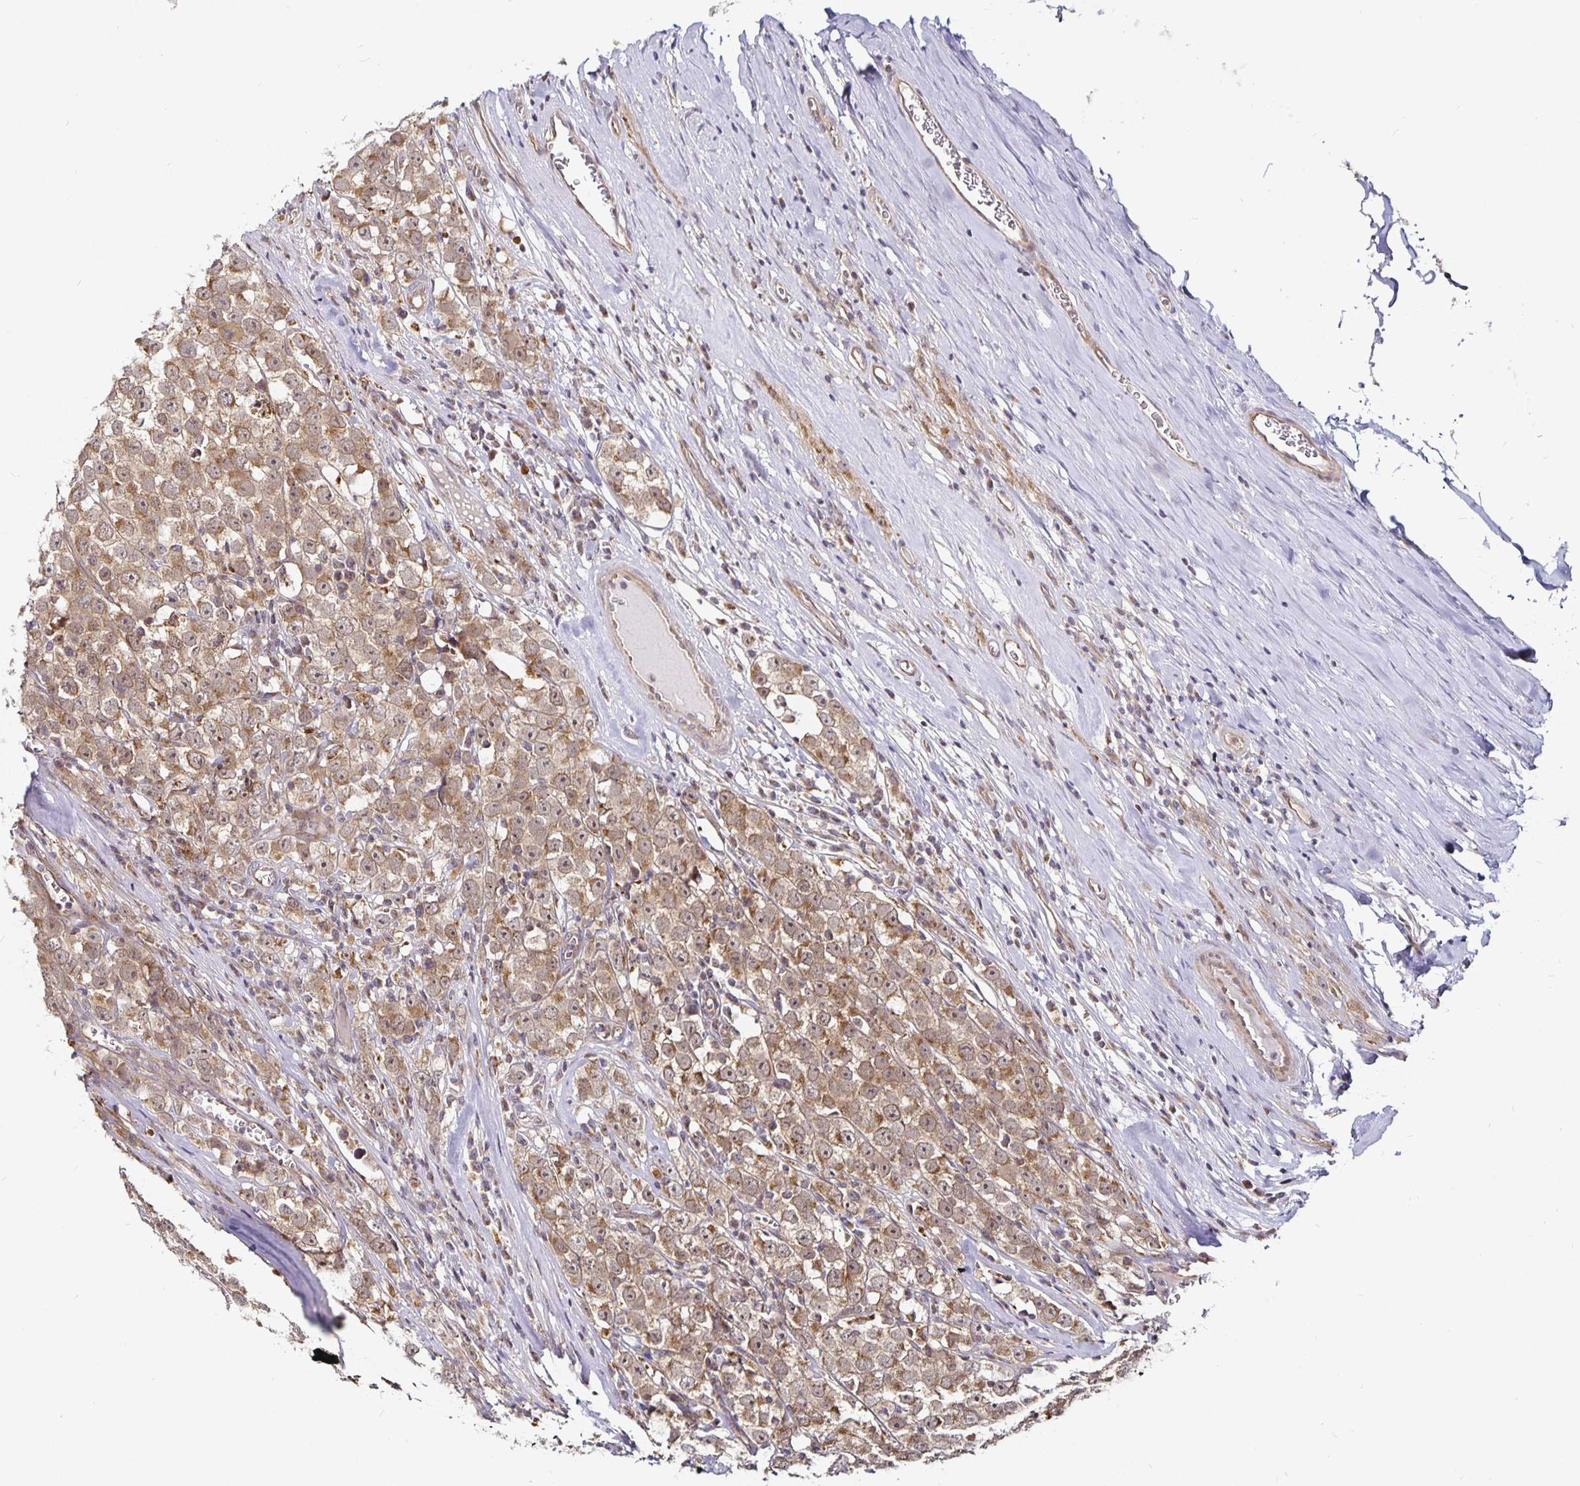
{"staining": {"intensity": "moderate", "quantity": ">75%", "location": "cytoplasmic/membranous,nuclear"}, "tissue": "testis cancer", "cell_type": "Tumor cells", "image_type": "cancer", "snomed": [{"axis": "morphology", "description": "Seminoma, NOS"}, {"axis": "morphology", "description": "Carcinoma, Embryonal, NOS"}, {"axis": "topography", "description": "Testis"}], "caption": "Immunohistochemical staining of testis cancer exhibits medium levels of moderate cytoplasmic/membranous and nuclear protein expression in approximately >75% of tumor cells.", "gene": "CYP27A1", "patient": {"sex": "male", "age": 52}}